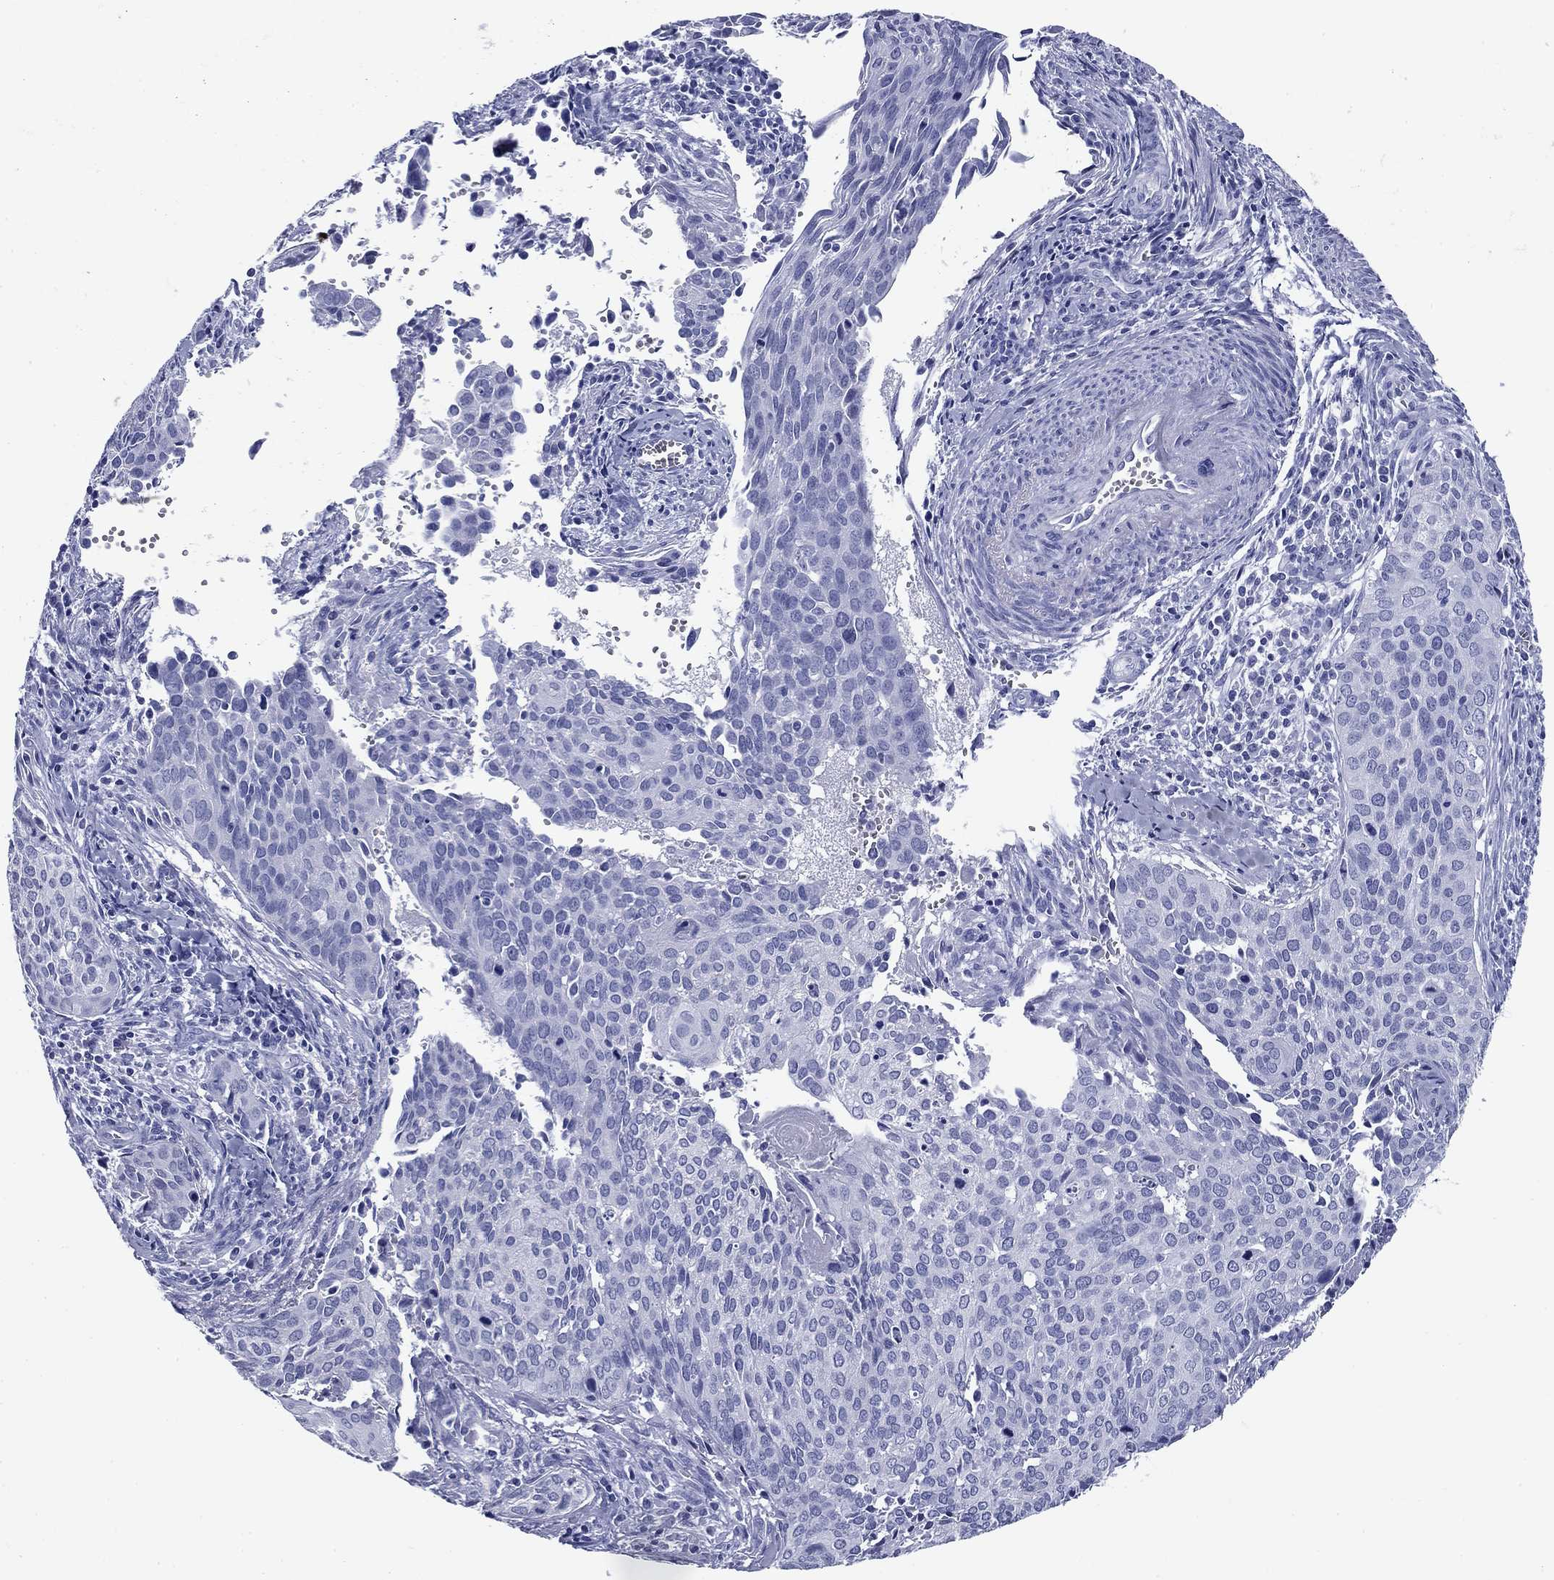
{"staining": {"intensity": "negative", "quantity": "none", "location": "none"}, "tissue": "cervical cancer", "cell_type": "Tumor cells", "image_type": "cancer", "snomed": [{"axis": "morphology", "description": "Squamous cell carcinoma, NOS"}, {"axis": "topography", "description": "Cervix"}], "caption": "A high-resolution micrograph shows IHC staining of cervical cancer (squamous cell carcinoma), which reveals no significant staining in tumor cells.", "gene": "NPPA", "patient": {"sex": "female", "age": 29}}